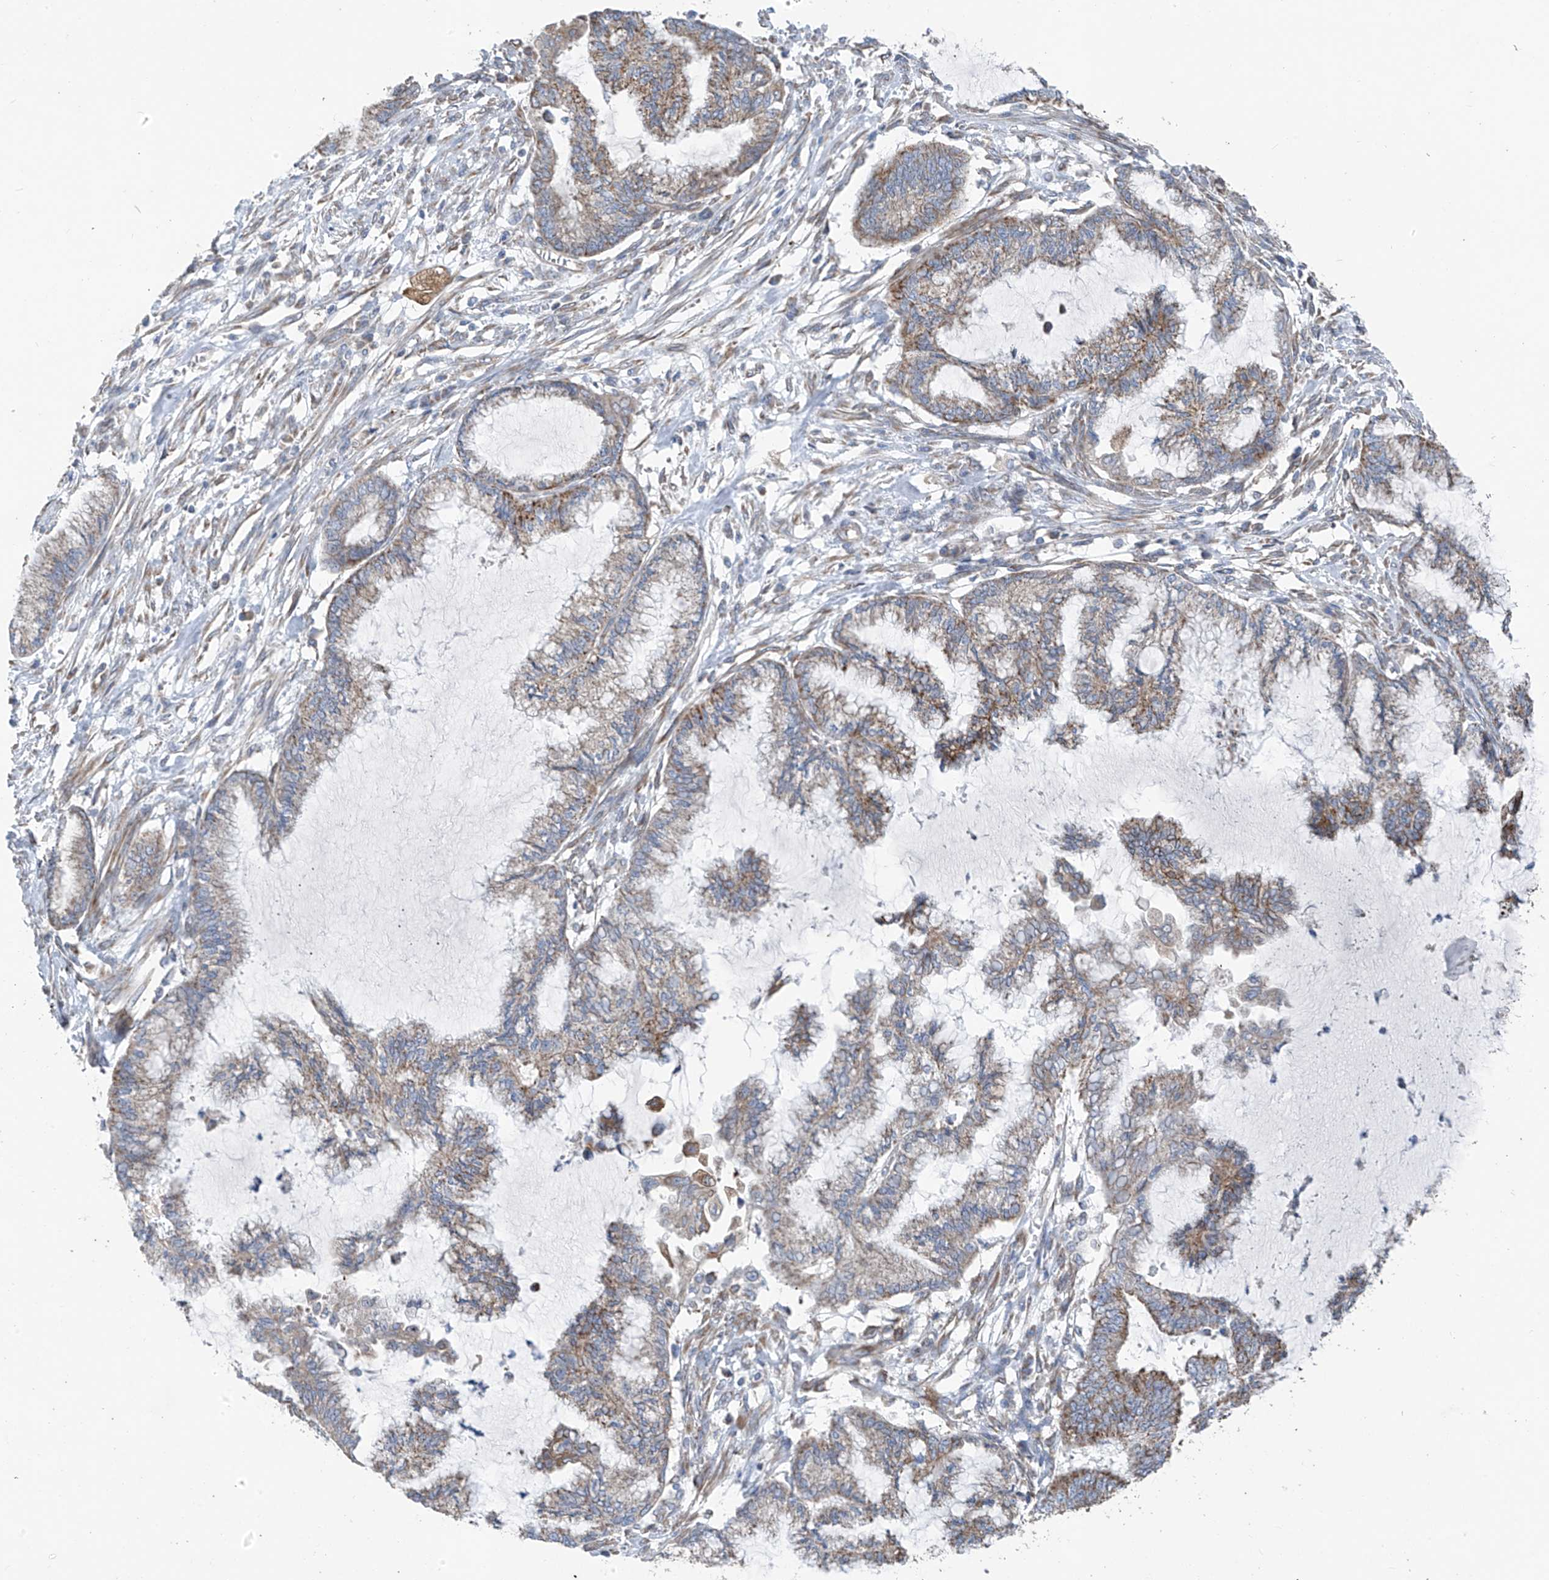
{"staining": {"intensity": "weak", "quantity": "25%-75%", "location": "cytoplasmic/membranous"}, "tissue": "endometrial cancer", "cell_type": "Tumor cells", "image_type": "cancer", "snomed": [{"axis": "morphology", "description": "Adenocarcinoma, NOS"}, {"axis": "topography", "description": "Endometrium"}], "caption": "Immunohistochemistry (IHC) micrograph of neoplastic tissue: adenocarcinoma (endometrial) stained using immunohistochemistry (IHC) exhibits low levels of weak protein expression localized specifically in the cytoplasmic/membranous of tumor cells, appearing as a cytoplasmic/membranous brown color.", "gene": "EOMES", "patient": {"sex": "female", "age": 86}}